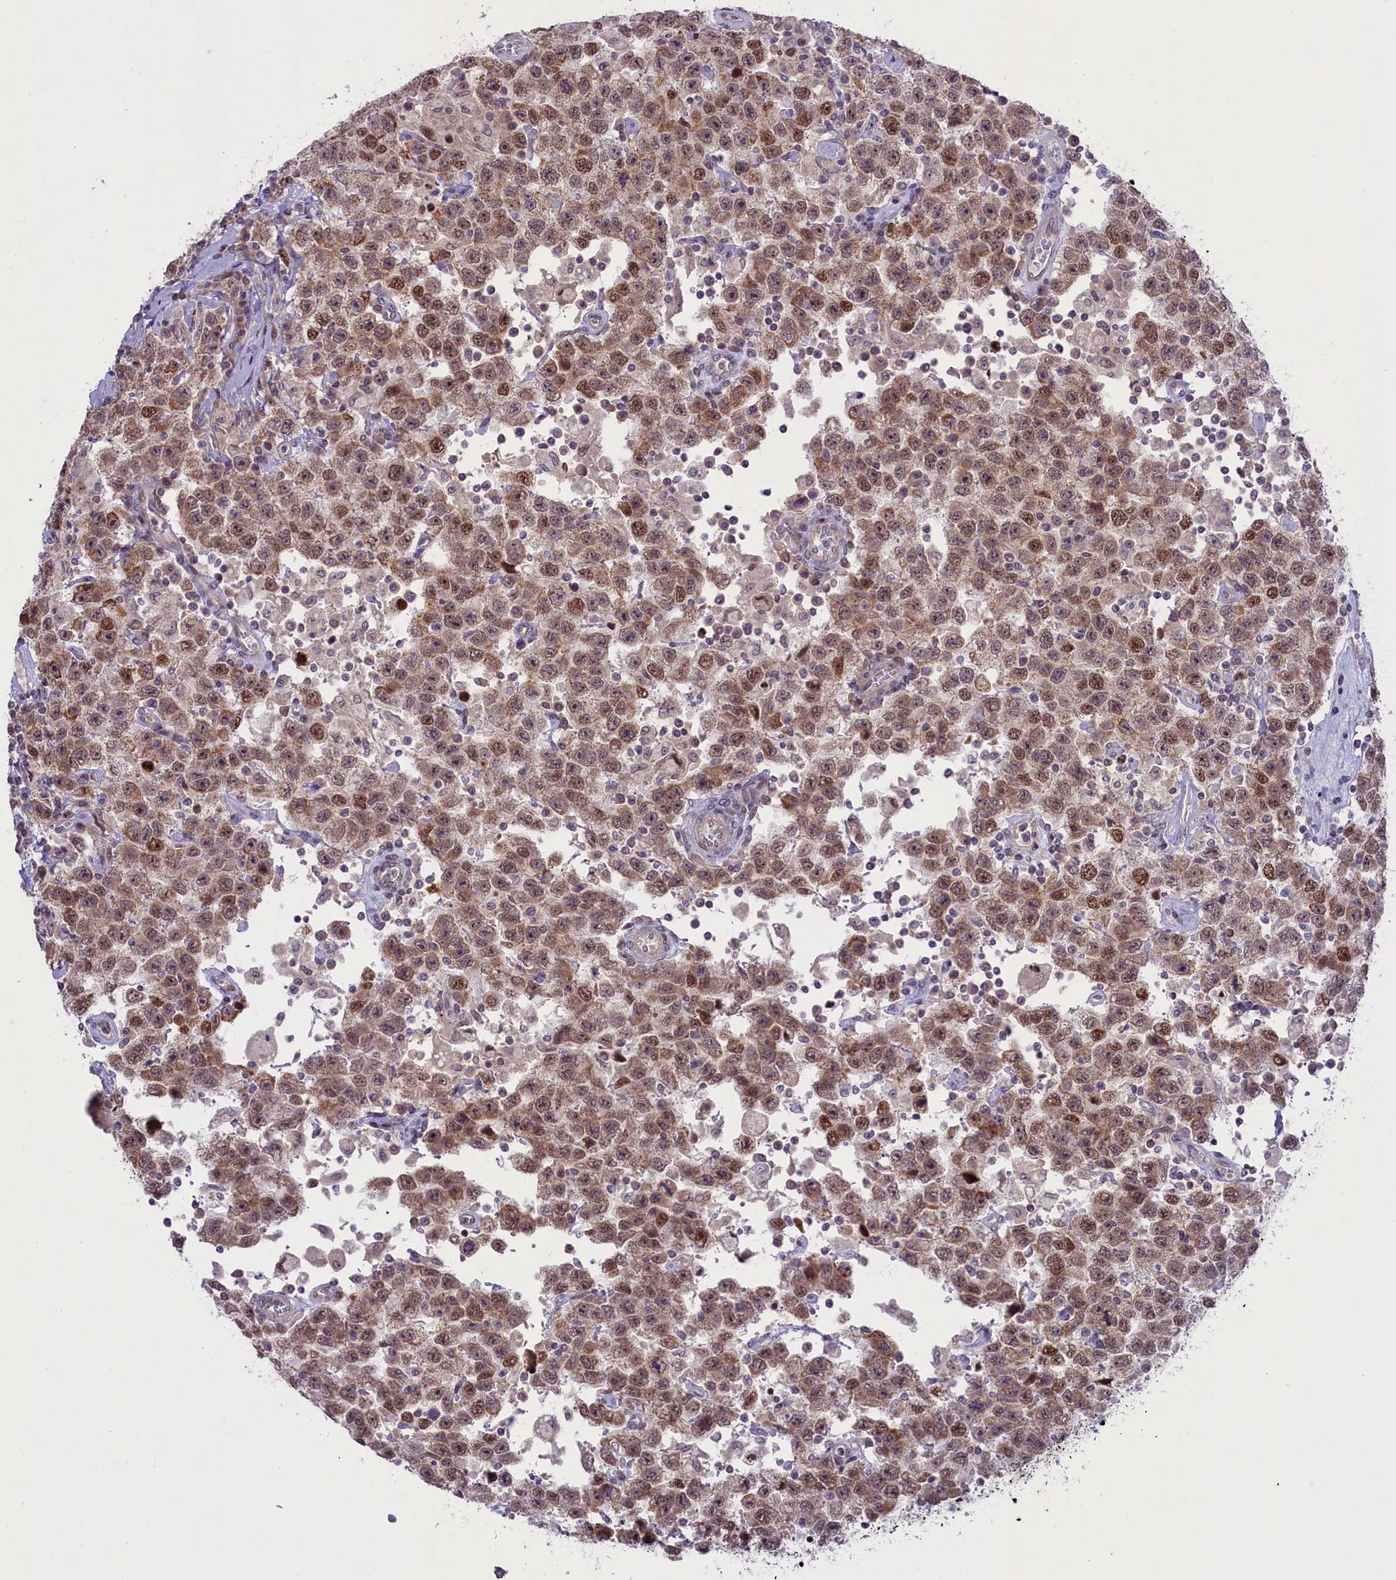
{"staining": {"intensity": "moderate", "quantity": ">75%", "location": "cytoplasmic/membranous,nuclear"}, "tissue": "testis cancer", "cell_type": "Tumor cells", "image_type": "cancer", "snomed": [{"axis": "morphology", "description": "Seminoma, NOS"}, {"axis": "topography", "description": "Testis"}], "caption": "This photomicrograph displays immunohistochemistry (IHC) staining of human testis cancer (seminoma), with medium moderate cytoplasmic/membranous and nuclear expression in approximately >75% of tumor cells.", "gene": "CCL23", "patient": {"sex": "male", "age": 41}}